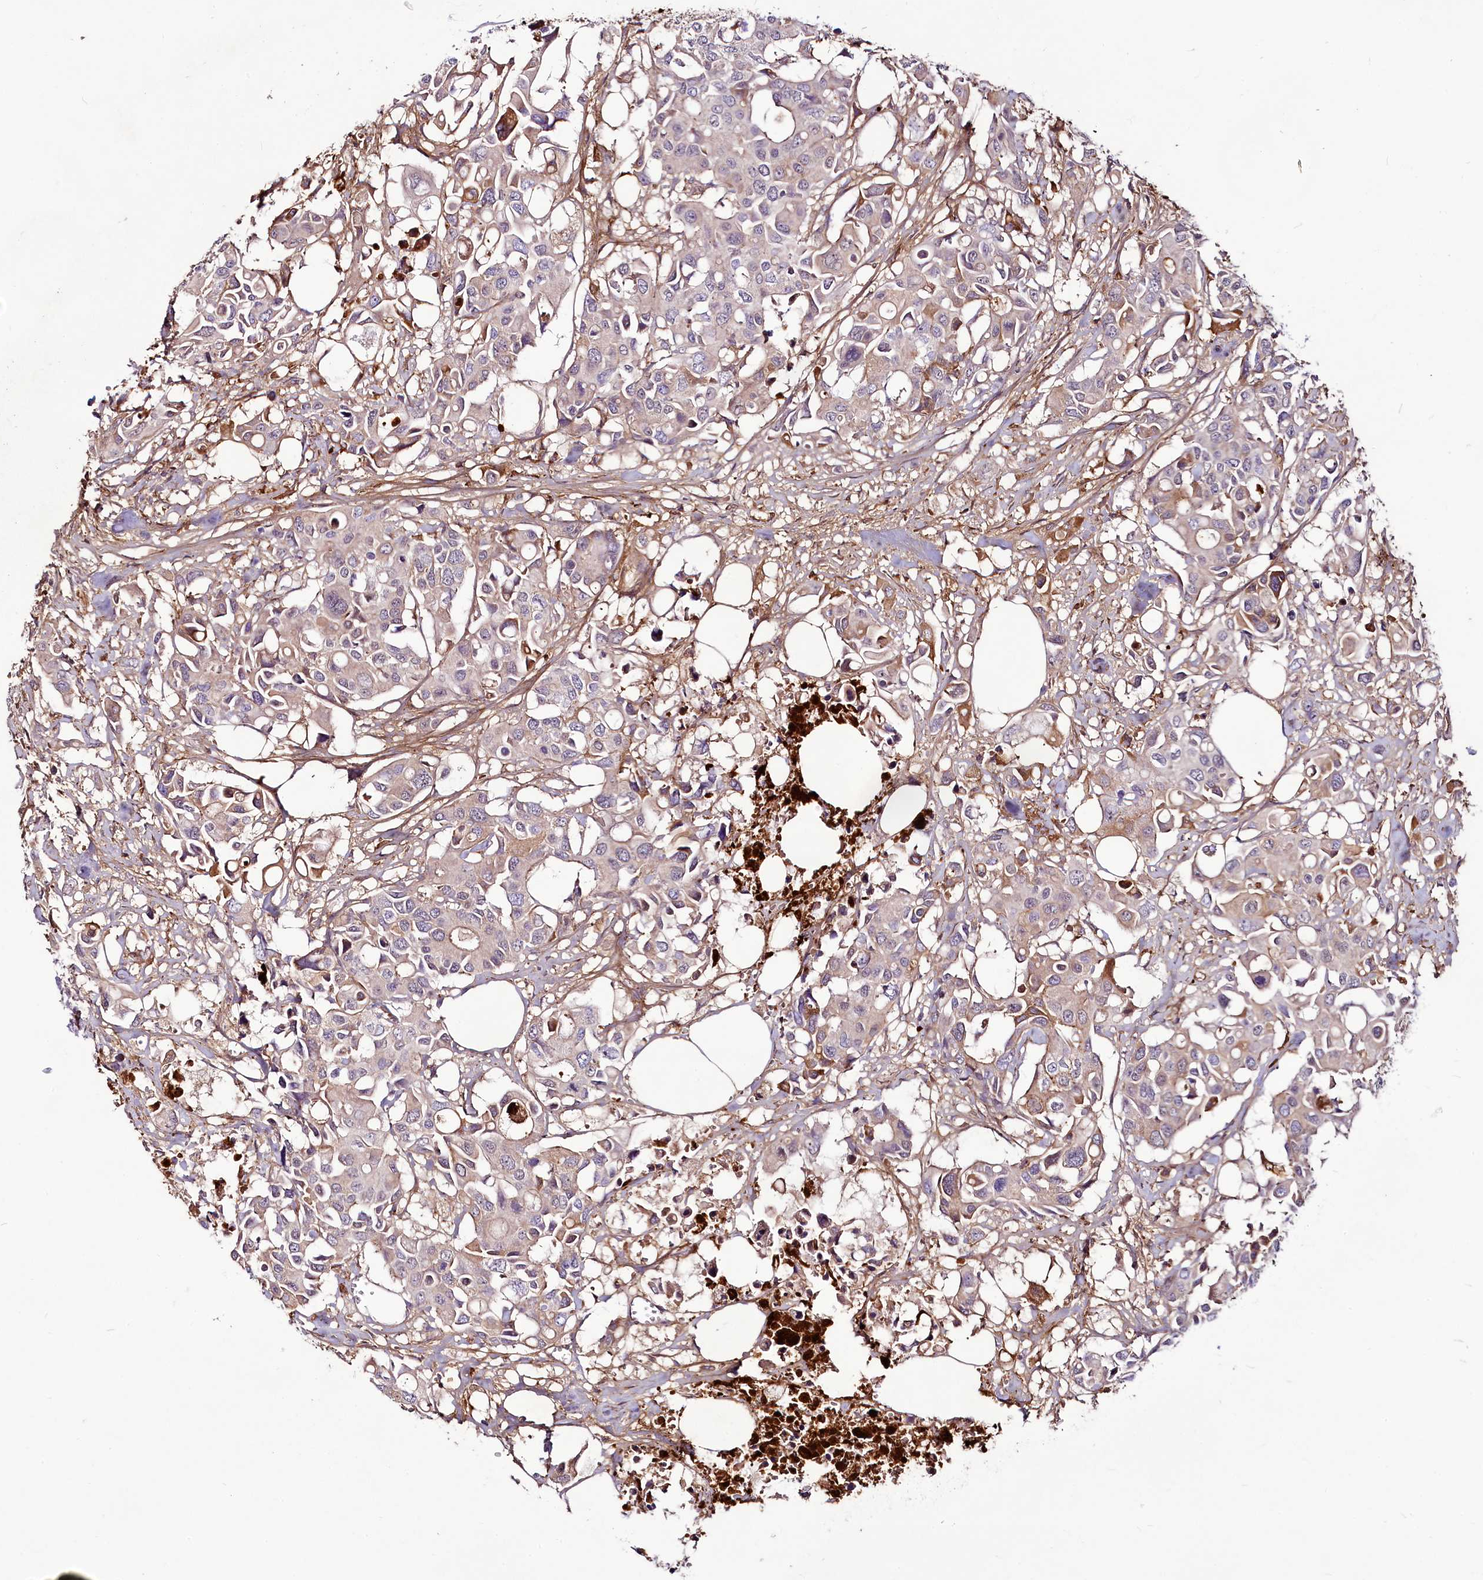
{"staining": {"intensity": "moderate", "quantity": "<25%", "location": "cytoplasmic/membranous"}, "tissue": "colorectal cancer", "cell_type": "Tumor cells", "image_type": "cancer", "snomed": [{"axis": "morphology", "description": "Adenocarcinoma, NOS"}, {"axis": "topography", "description": "Colon"}], "caption": "This photomicrograph exhibits immunohistochemistry staining of human adenocarcinoma (colorectal), with low moderate cytoplasmic/membranous positivity in approximately <25% of tumor cells.", "gene": "RSBN1", "patient": {"sex": "male", "age": 77}}